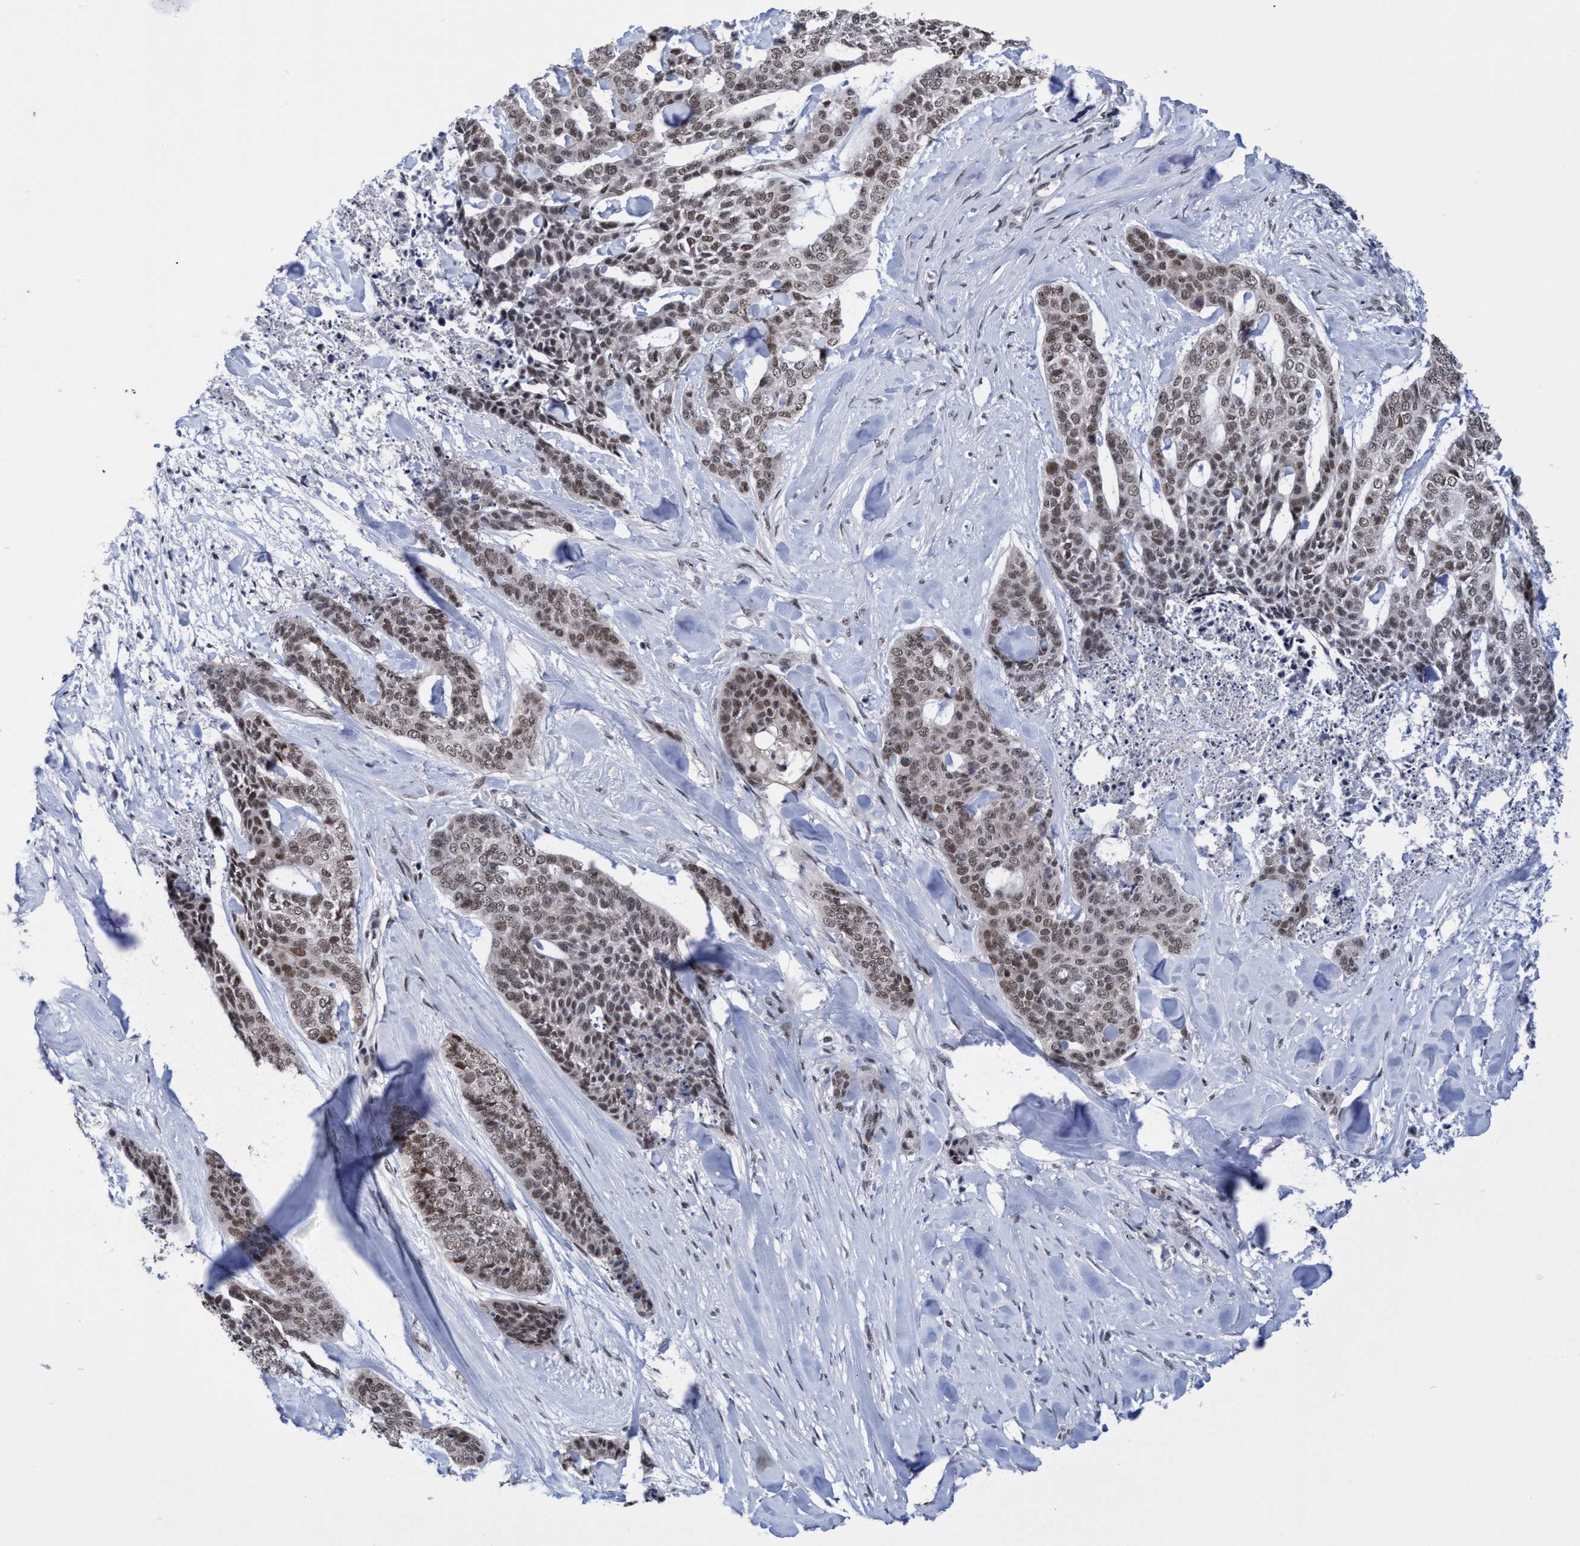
{"staining": {"intensity": "moderate", "quantity": ">75%", "location": "nuclear"}, "tissue": "skin cancer", "cell_type": "Tumor cells", "image_type": "cancer", "snomed": [{"axis": "morphology", "description": "Basal cell carcinoma"}, {"axis": "topography", "description": "Skin"}], "caption": "Human skin cancer (basal cell carcinoma) stained for a protein (brown) displays moderate nuclear positive expression in approximately >75% of tumor cells.", "gene": "C9orf78", "patient": {"sex": "female", "age": 64}}